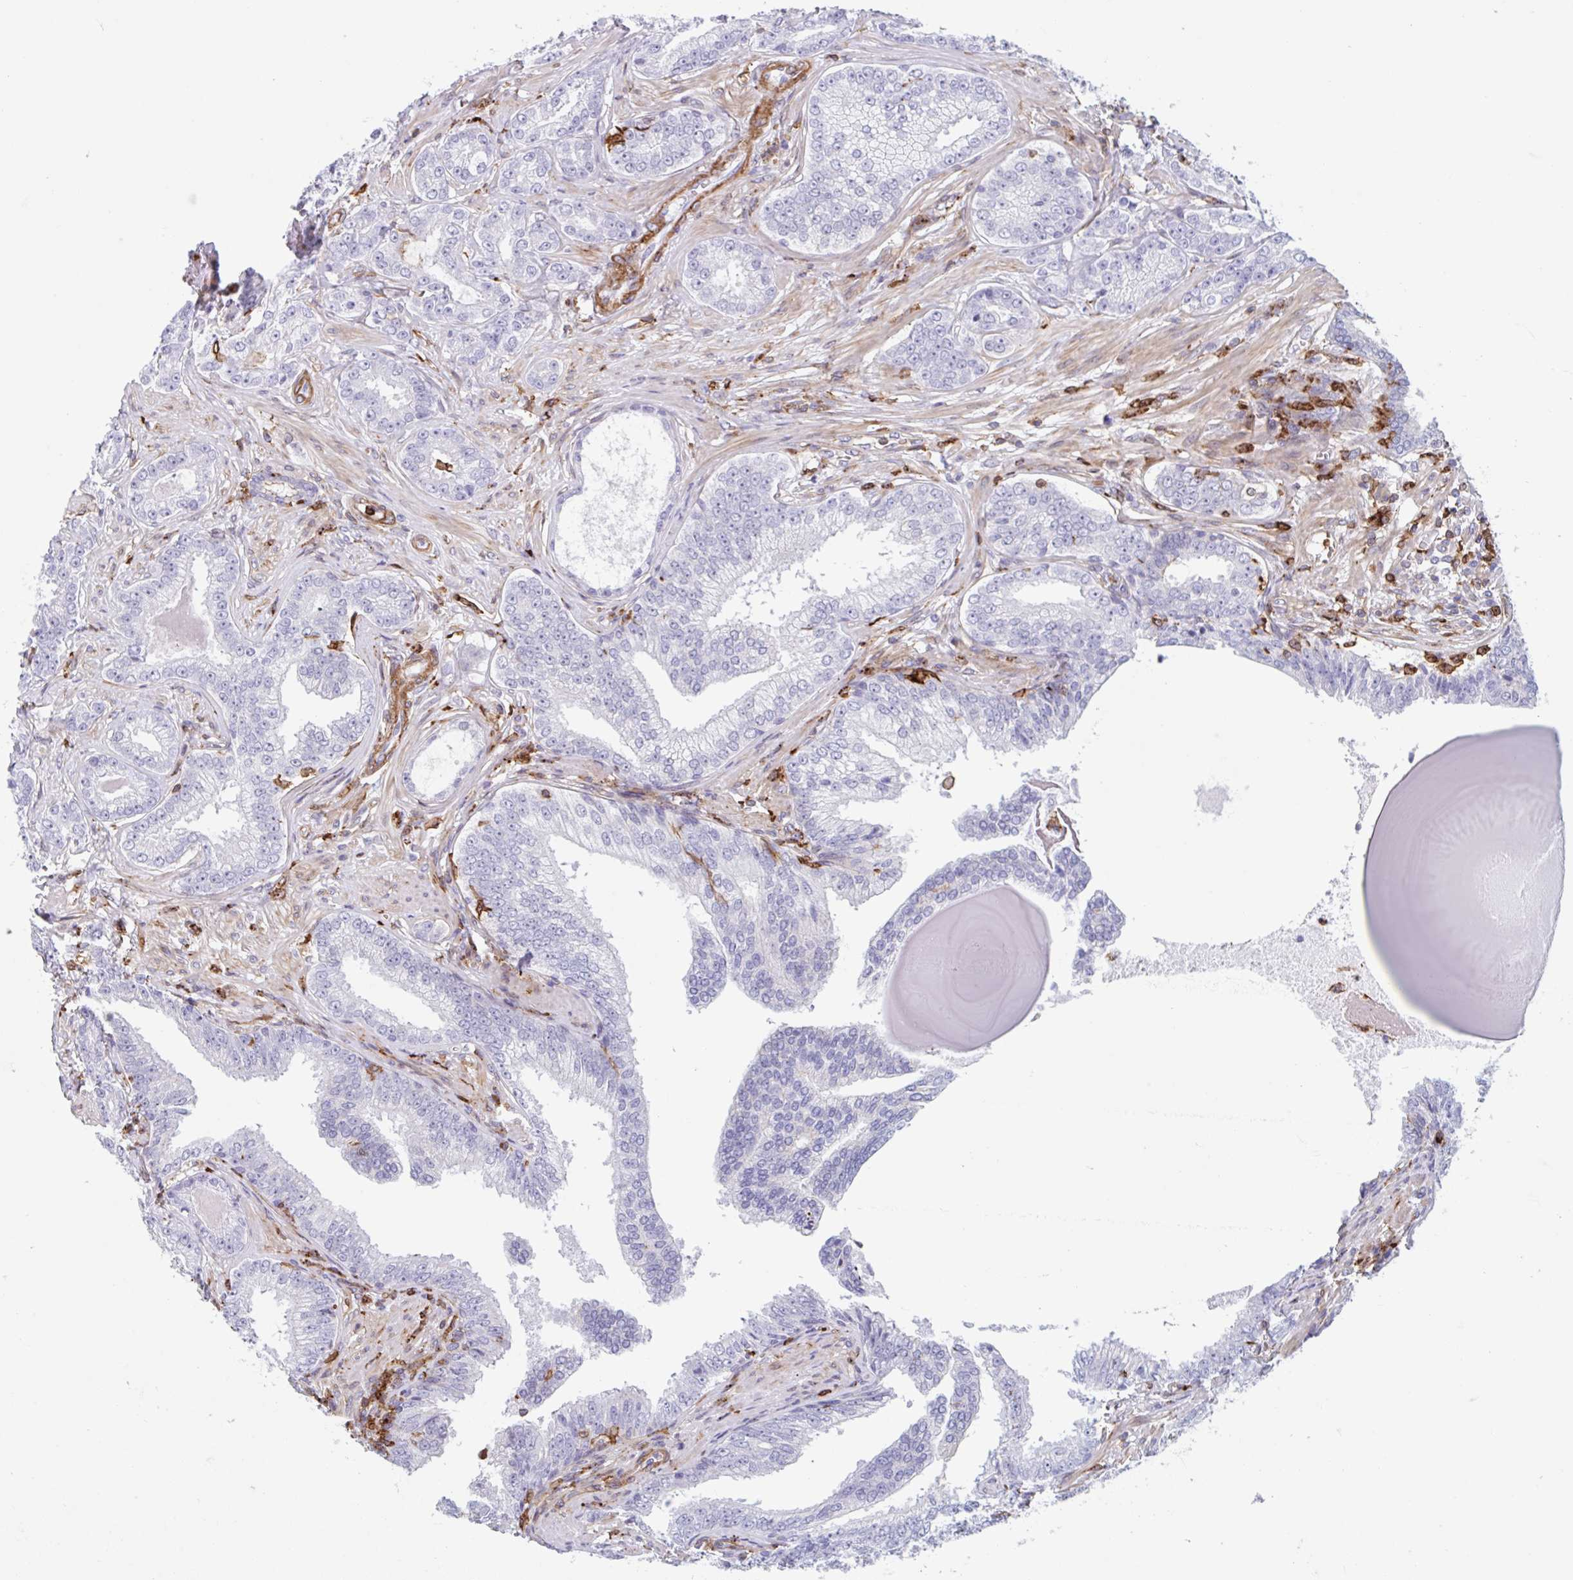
{"staining": {"intensity": "negative", "quantity": "none", "location": "none"}, "tissue": "prostate cancer", "cell_type": "Tumor cells", "image_type": "cancer", "snomed": [{"axis": "morphology", "description": "Adenocarcinoma, Low grade"}, {"axis": "topography", "description": "Prostate"}], "caption": "Protein analysis of prostate low-grade adenocarcinoma displays no significant positivity in tumor cells. Brightfield microscopy of immunohistochemistry (IHC) stained with DAB (3,3'-diaminobenzidine) (brown) and hematoxylin (blue), captured at high magnification.", "gene": "EFHD1", "patient": {"sex": "male", "age": 61}}